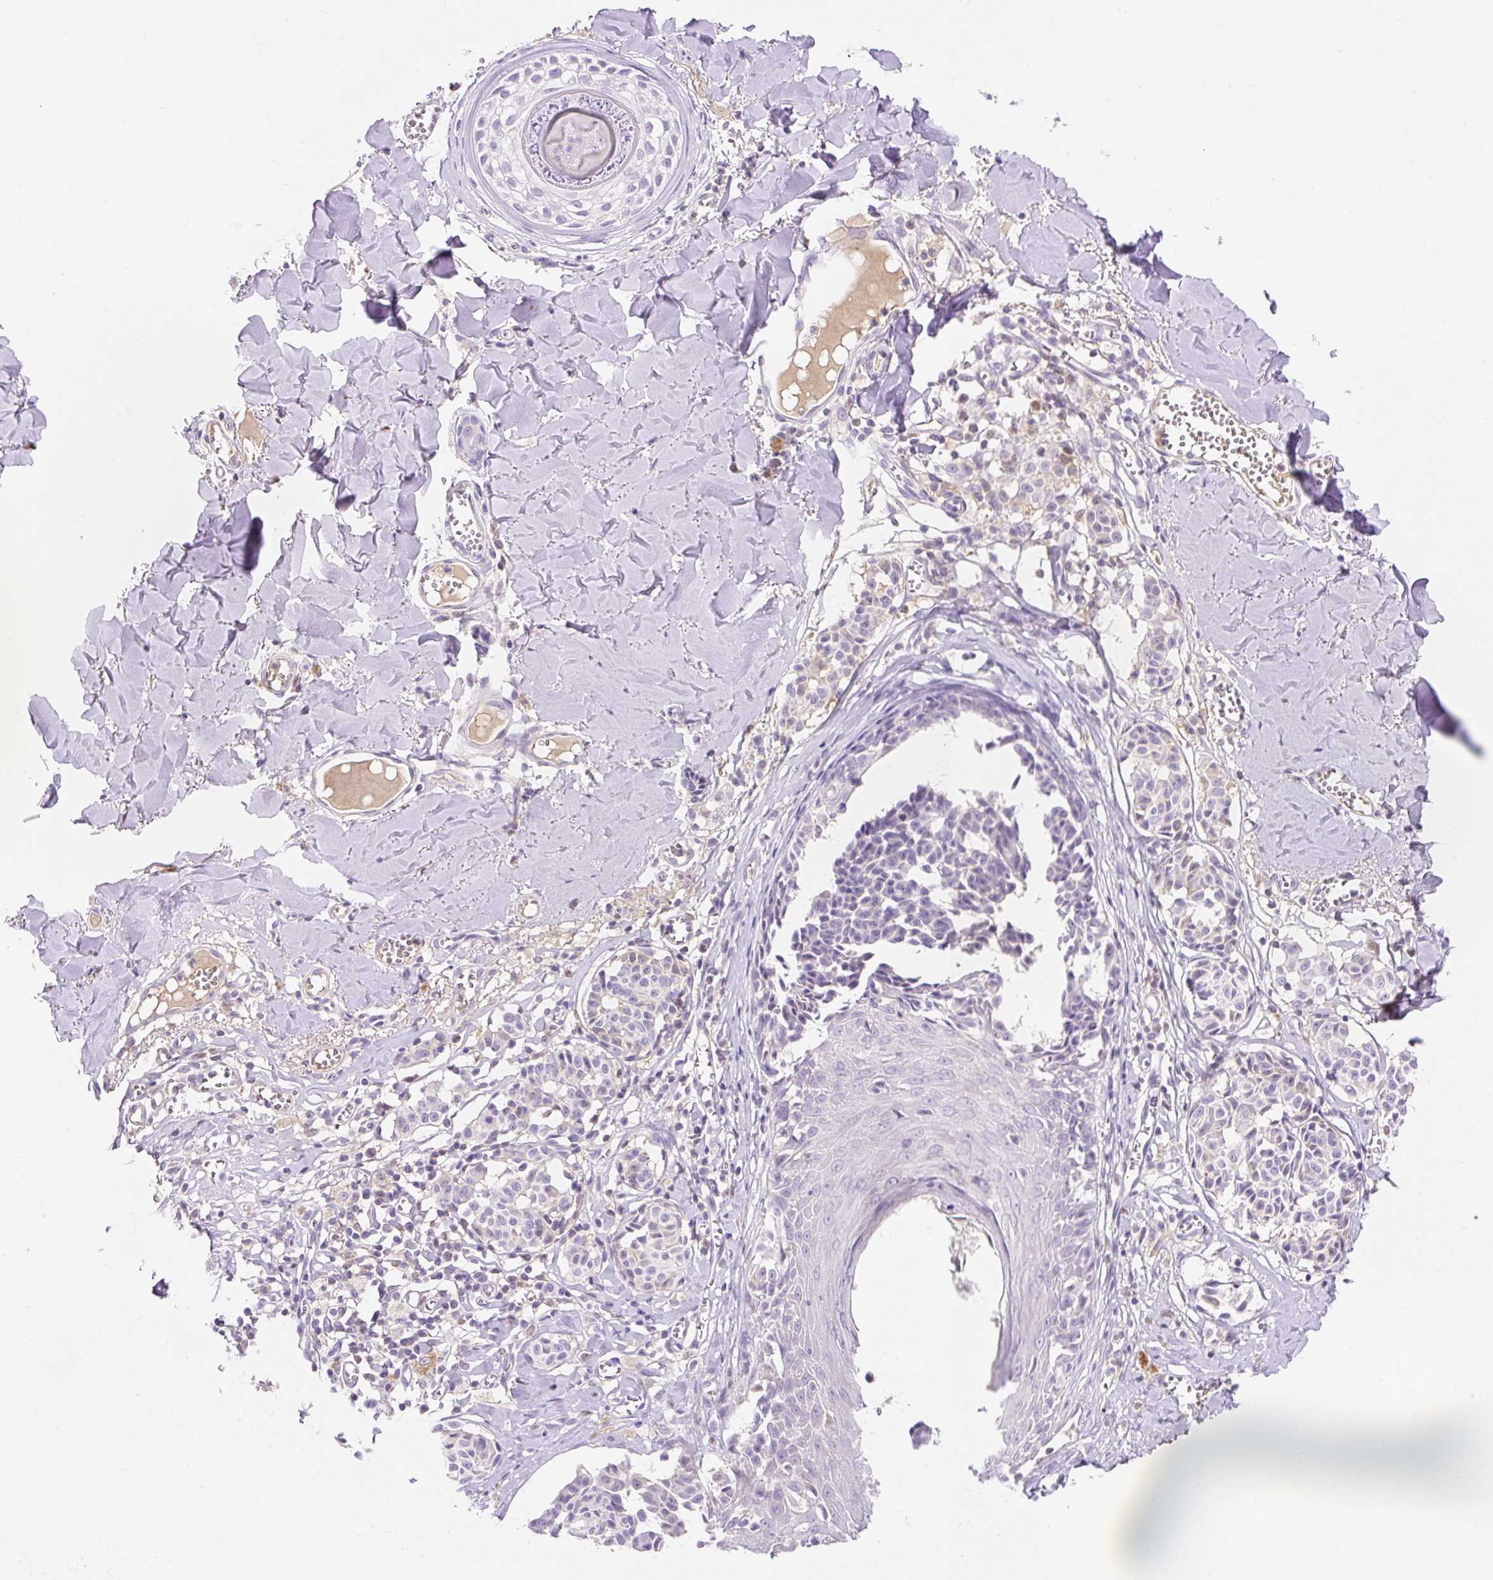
{"staining": {"intensity": "negative", "quantity": "none", "location": "none"}, "tissue": "melanoma", "cell_type": "Tumor cells", "image_type": "cancer", "snomed": [{"axis": "morphology", "description": "Malignant melanoma, NOS"}, {"axis": "topography", "description": "Skin"}], "caption": "This is an immunohistochemistry (IHC) photomicrograph of melanoma. There is no staining in tumor cells.", "gene": "TMEM150C", "patient": {"sex": "female", "age": 43}}